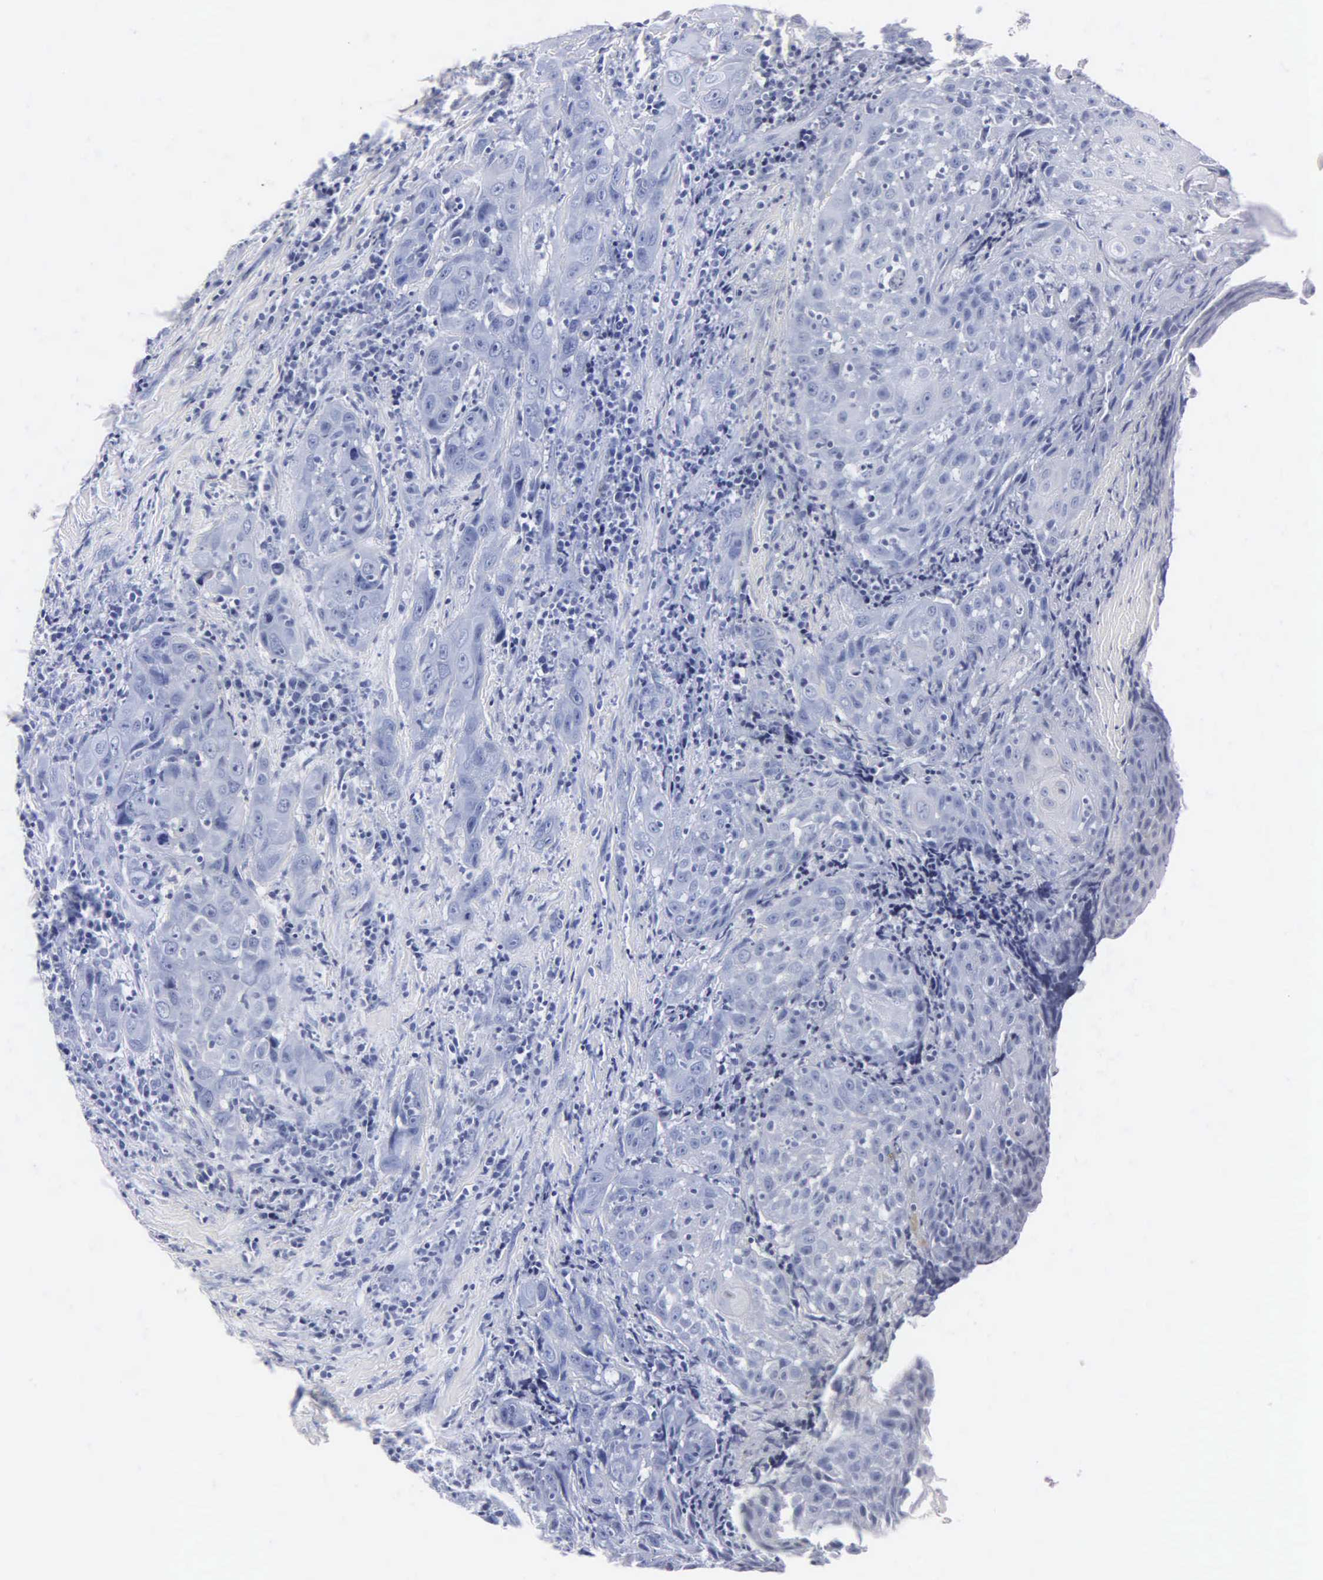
{"staining": {"intensity": "negative", "quantity": "none", "location": "none"}, "tissue": "head and neck cancer", "cell_type": "Tumor cells", "image_type": "cancer", "snomed": [{"axis": "morphology", "description": "Squamous cell carcinoma, NOS"}, {"axis": "topography", "description": "Oral tissue"}, {"axis": "topography", "description": "Head-Neck"}], "caption": "Tumor cells show no significant positivity in squamous cell carcinoma (head and neck).", "gene": "MB", "patient": {"sex": "female", "age": 82}}